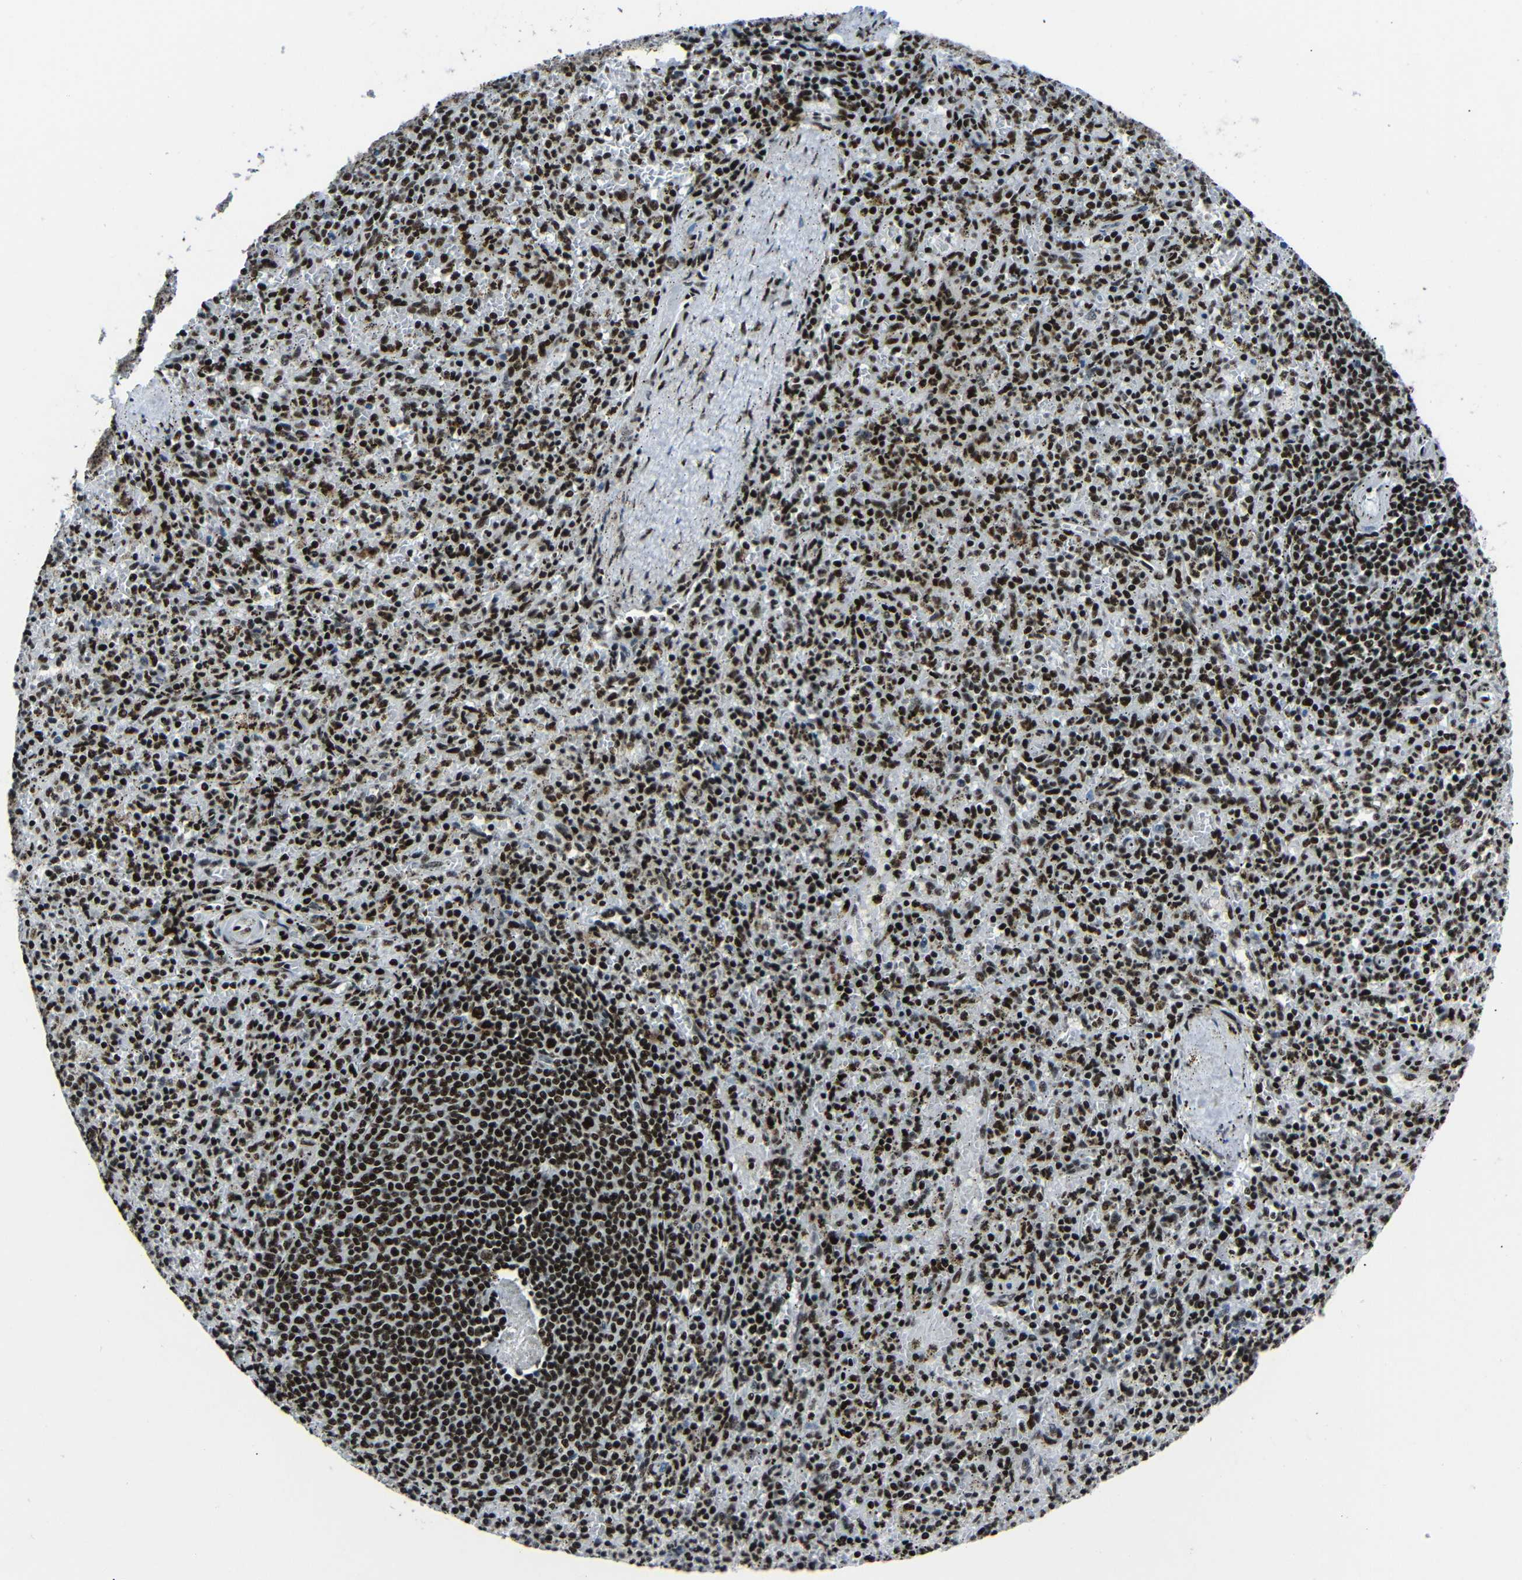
{"staining": {"intensity": "strong", "quantity": ">75%", "location": "nuclear"}, "tissue": "spleen", "cell_type": "Cells in red pulp", "image_type": "normal", "snomed": [{"axis": "morphology", "description": "Normal tissue, NOS"}, {"axis": "topography", "description": "Spleen"}], "caption": "Human spleen stained with a brown dye demonstrates strong nuclear positive staining in about >75% of cells in red pulp.", "gene": "SRSF1", "patient": {"sex": "male", "age": 72}}